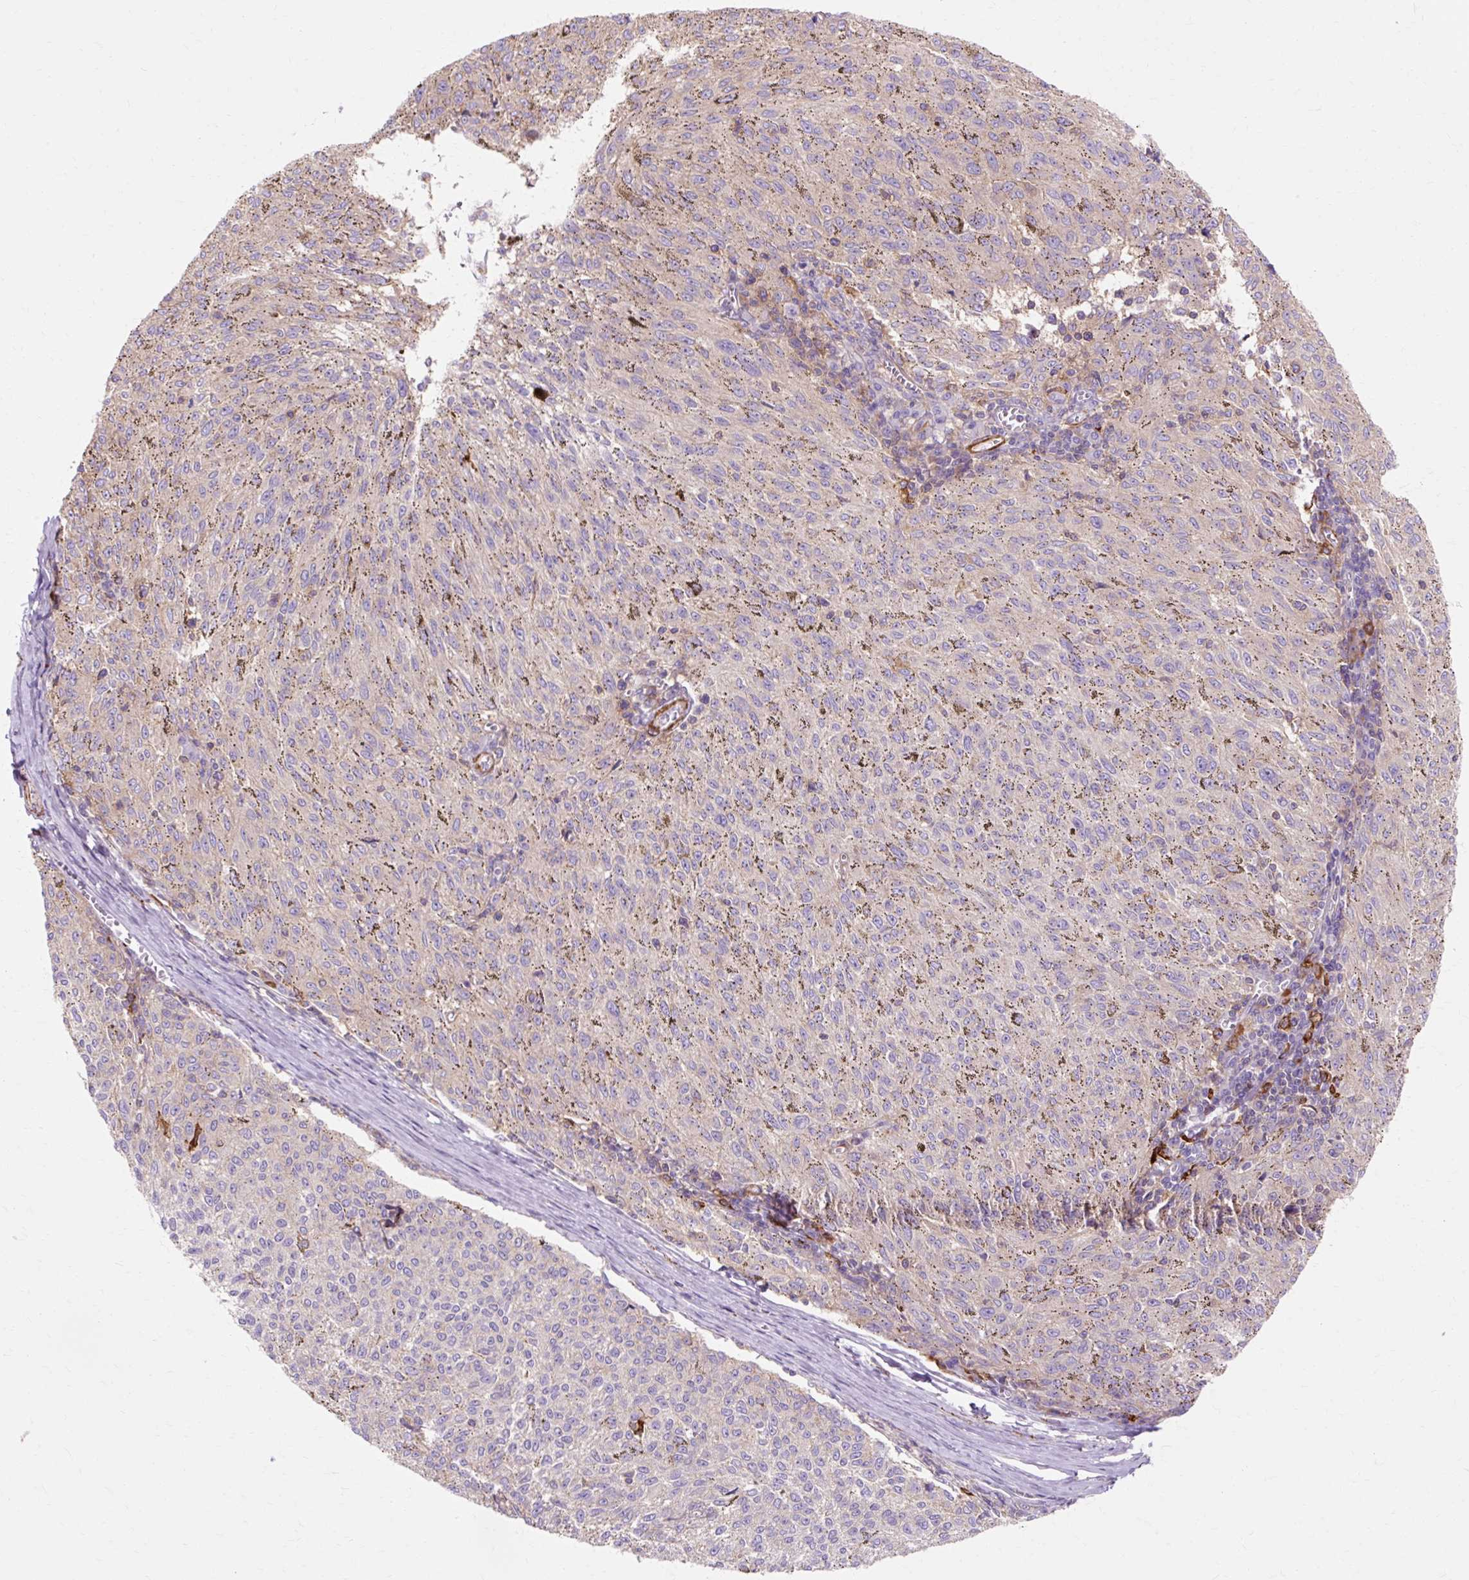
{"staining": {"intensity": "negative", "quantity": "none", "location": "none"}, "tissue": "melanoma", "cell_type": "Tumor cells", "image_type": "cancer", "snomed": [{"axis": "morphology", "description": "Malignant melanoma, NOS"}, {"axis": "topography", "description": "Skin"}], "caption": "Protein analysis of melanoma exhibits no significant expression in tumor cells. The staining was performed using DAB (3,3'-diaminobenzidine) to visualize the protein expression in brown, while the nuclei were stained in blue with hematoxylin (Magnification: 20x).", "gene": "TBC1D2B", "patient": {"sex": "female", "age": 72}}